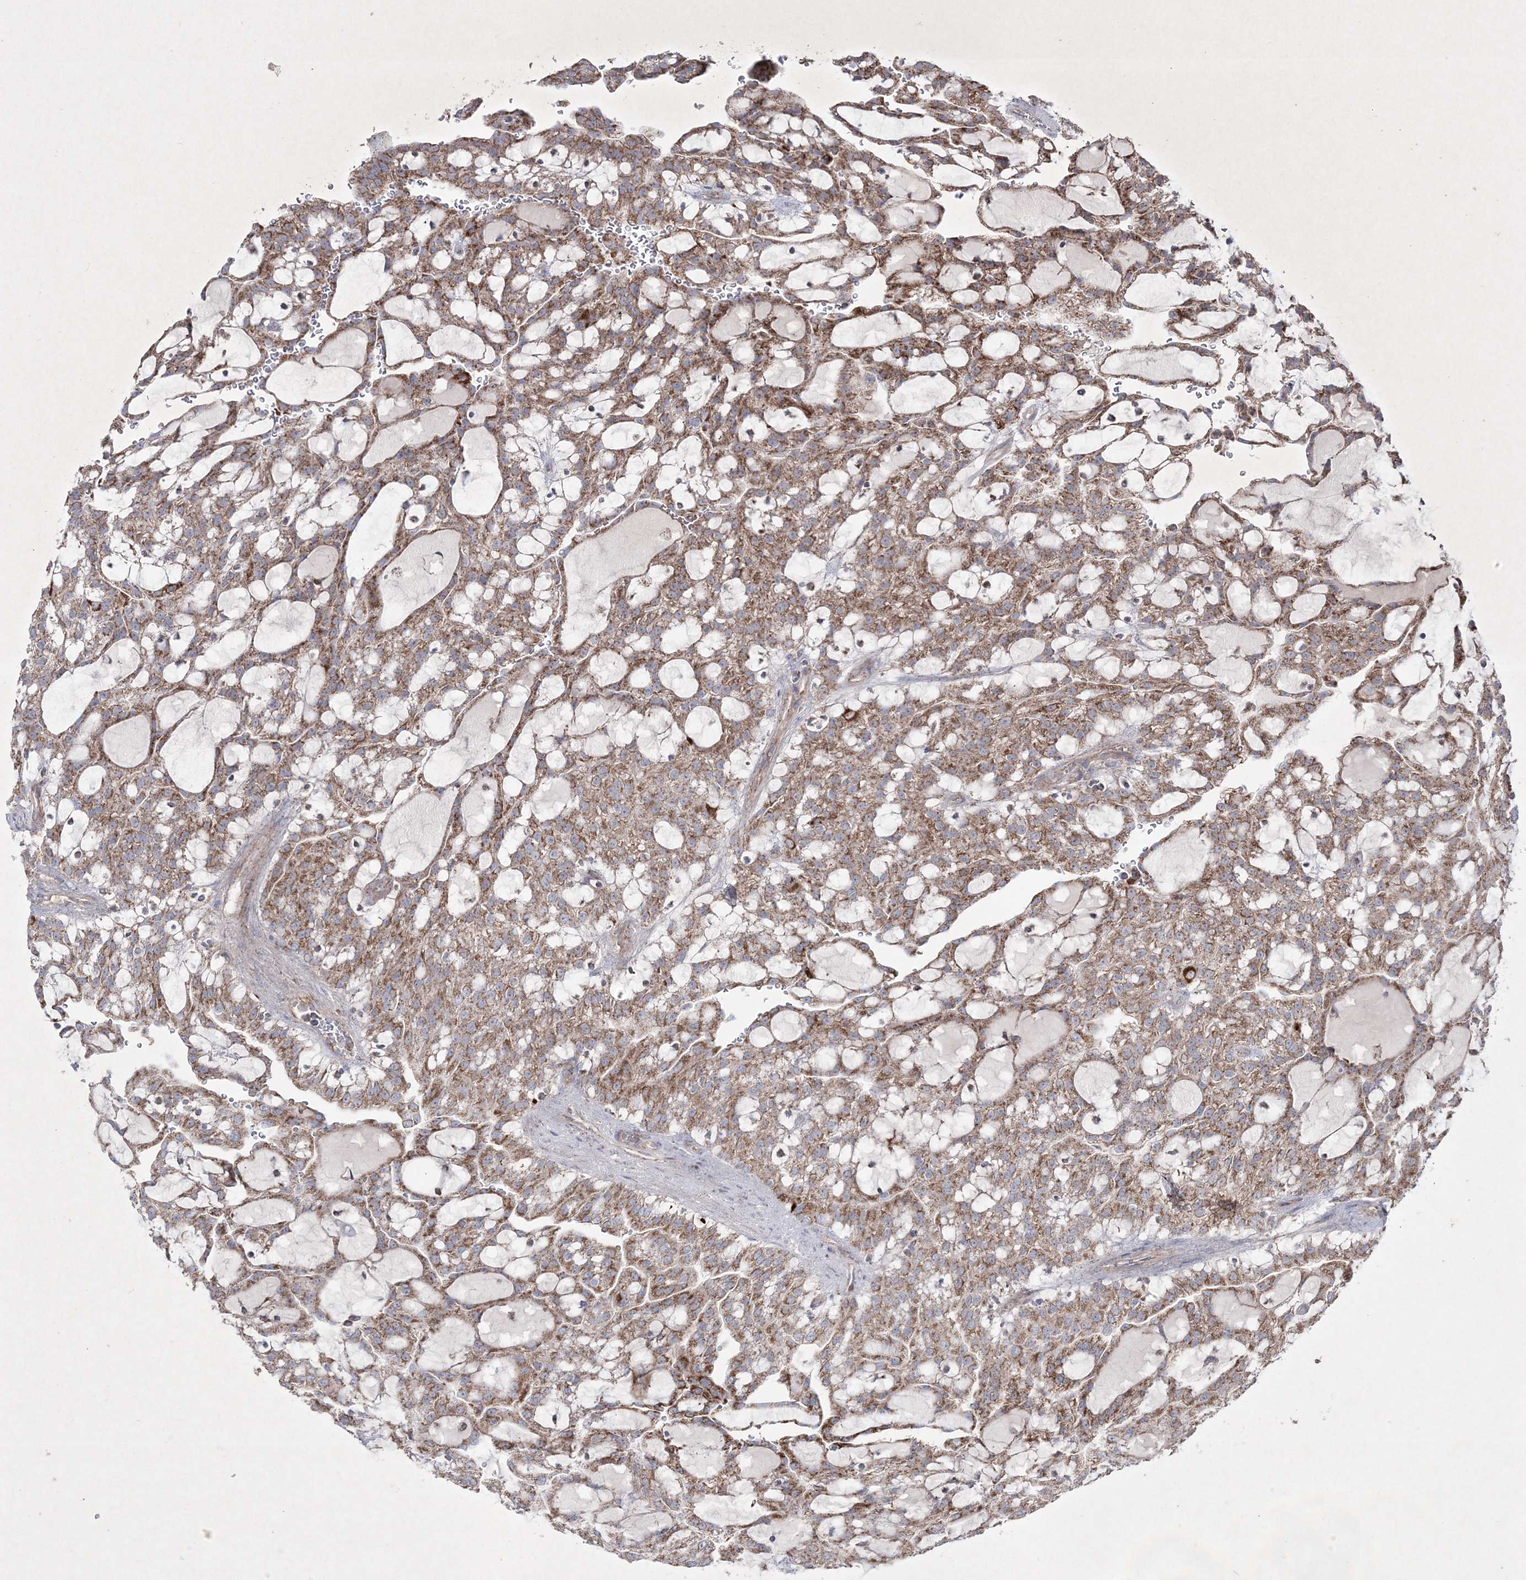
{"staining": {"intensity": "moderate", "quantity": ">75%", "location": "cytoplasmic/membranous"}, "tissue": "renal cancer", "cell_type": "Tumor cells", "image_type": "cancer", "snomed": [{"axis": "morphology", "description": "Adenocarcinoma, NOS"}, {"axis": "topography", "description": "Kidney"}], "caption": "Renal adenocarcinoma stained for a protein reveals moderate cytoplasmic/membranous positivity in tumor cells.", "gene": "RICTOR", "patient": {"sex": "male", "age": 63}}